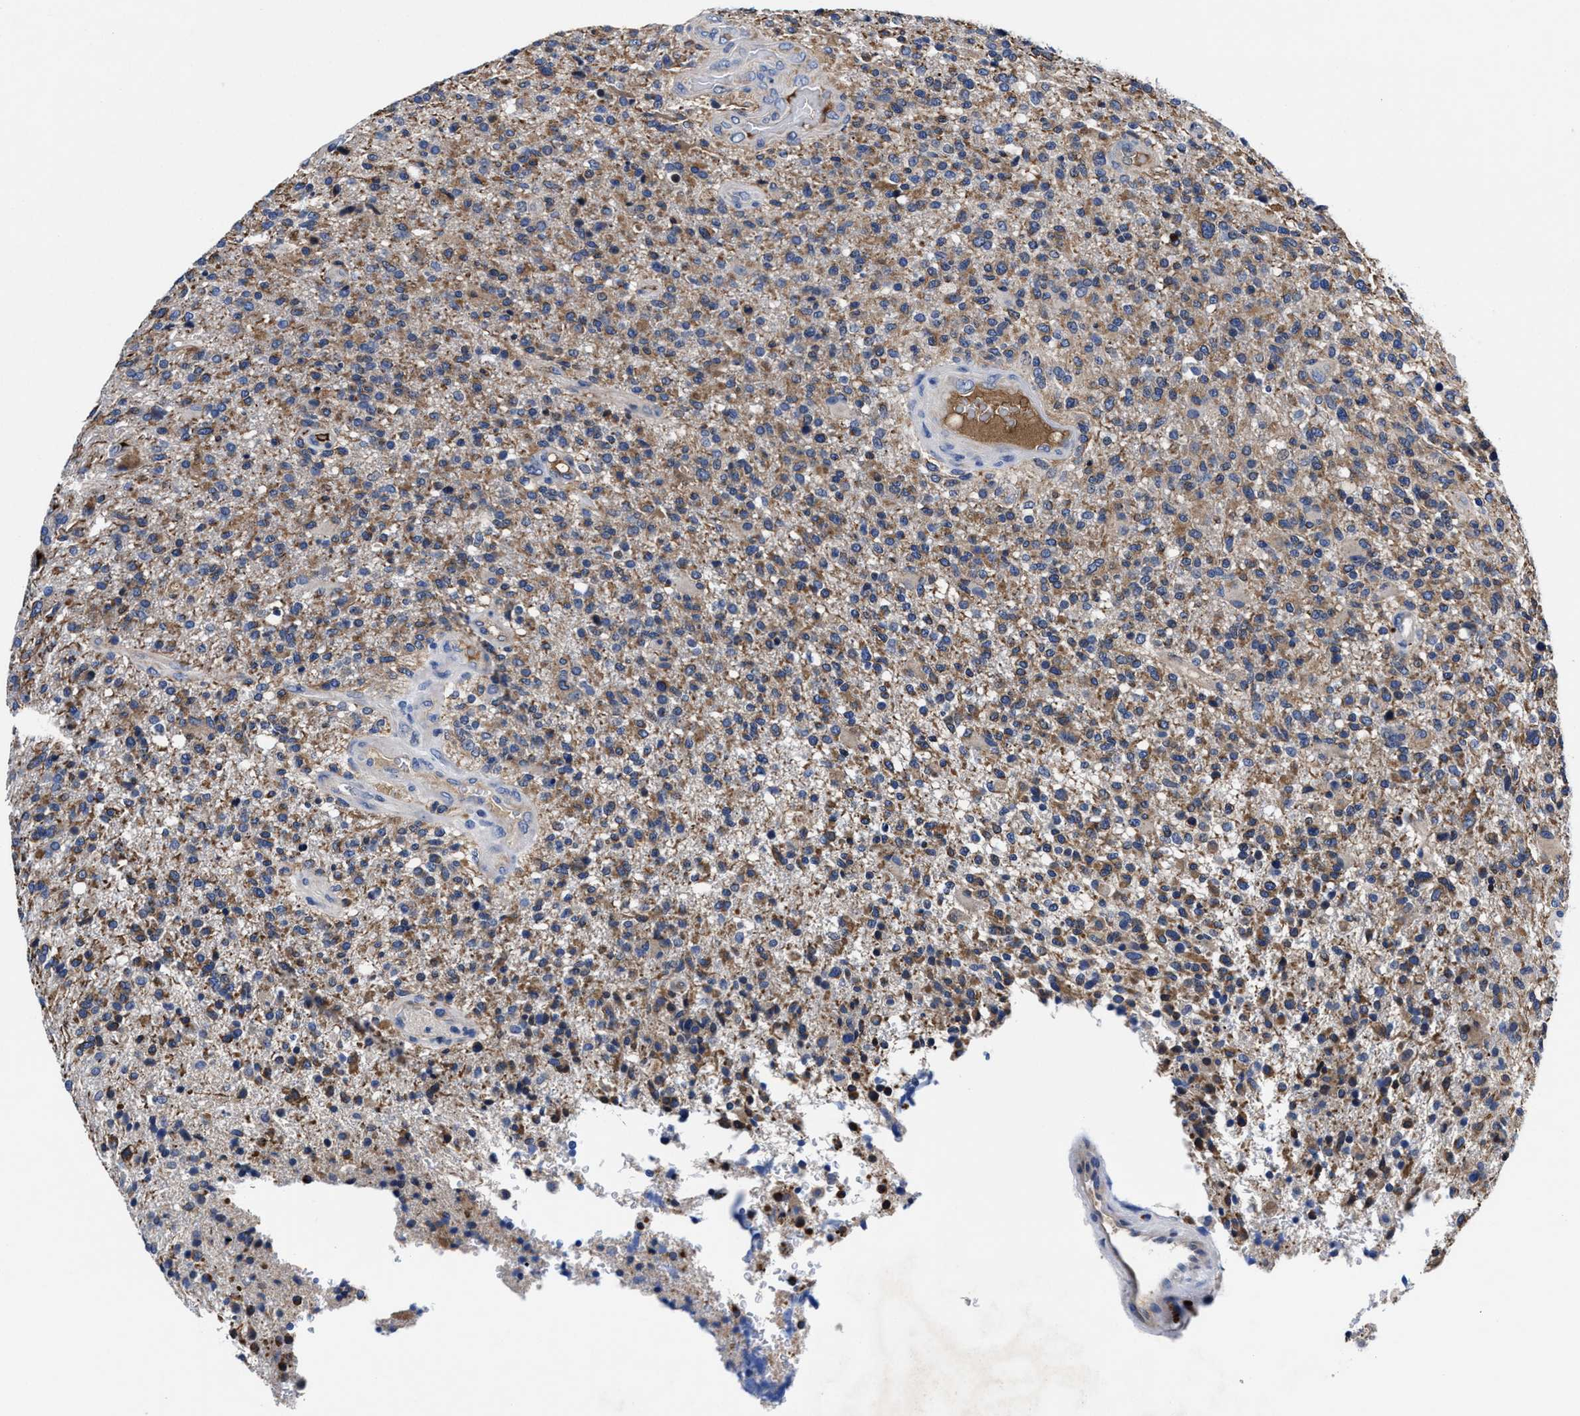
{"staining": {"intensity": "moderate", "quantity": ">75%", "location": "cytoplasmic/membranous"}, "tissue": "glioma", "cell_type": "Tumor cells", "image_type": "cancer", "snomed": [{"axis": "morphology", "description": "Glioma, malignant, High grade"}, {"axis": "topography", "description": "Brain"}], "caption": "Tumor cells reveal moderate cytoplasmic/membranous positivity in about >75% of cells in high-grade glioma (malignant).", "gene": "DHRS13", "patient": {"sex": "male", "age": 72}}